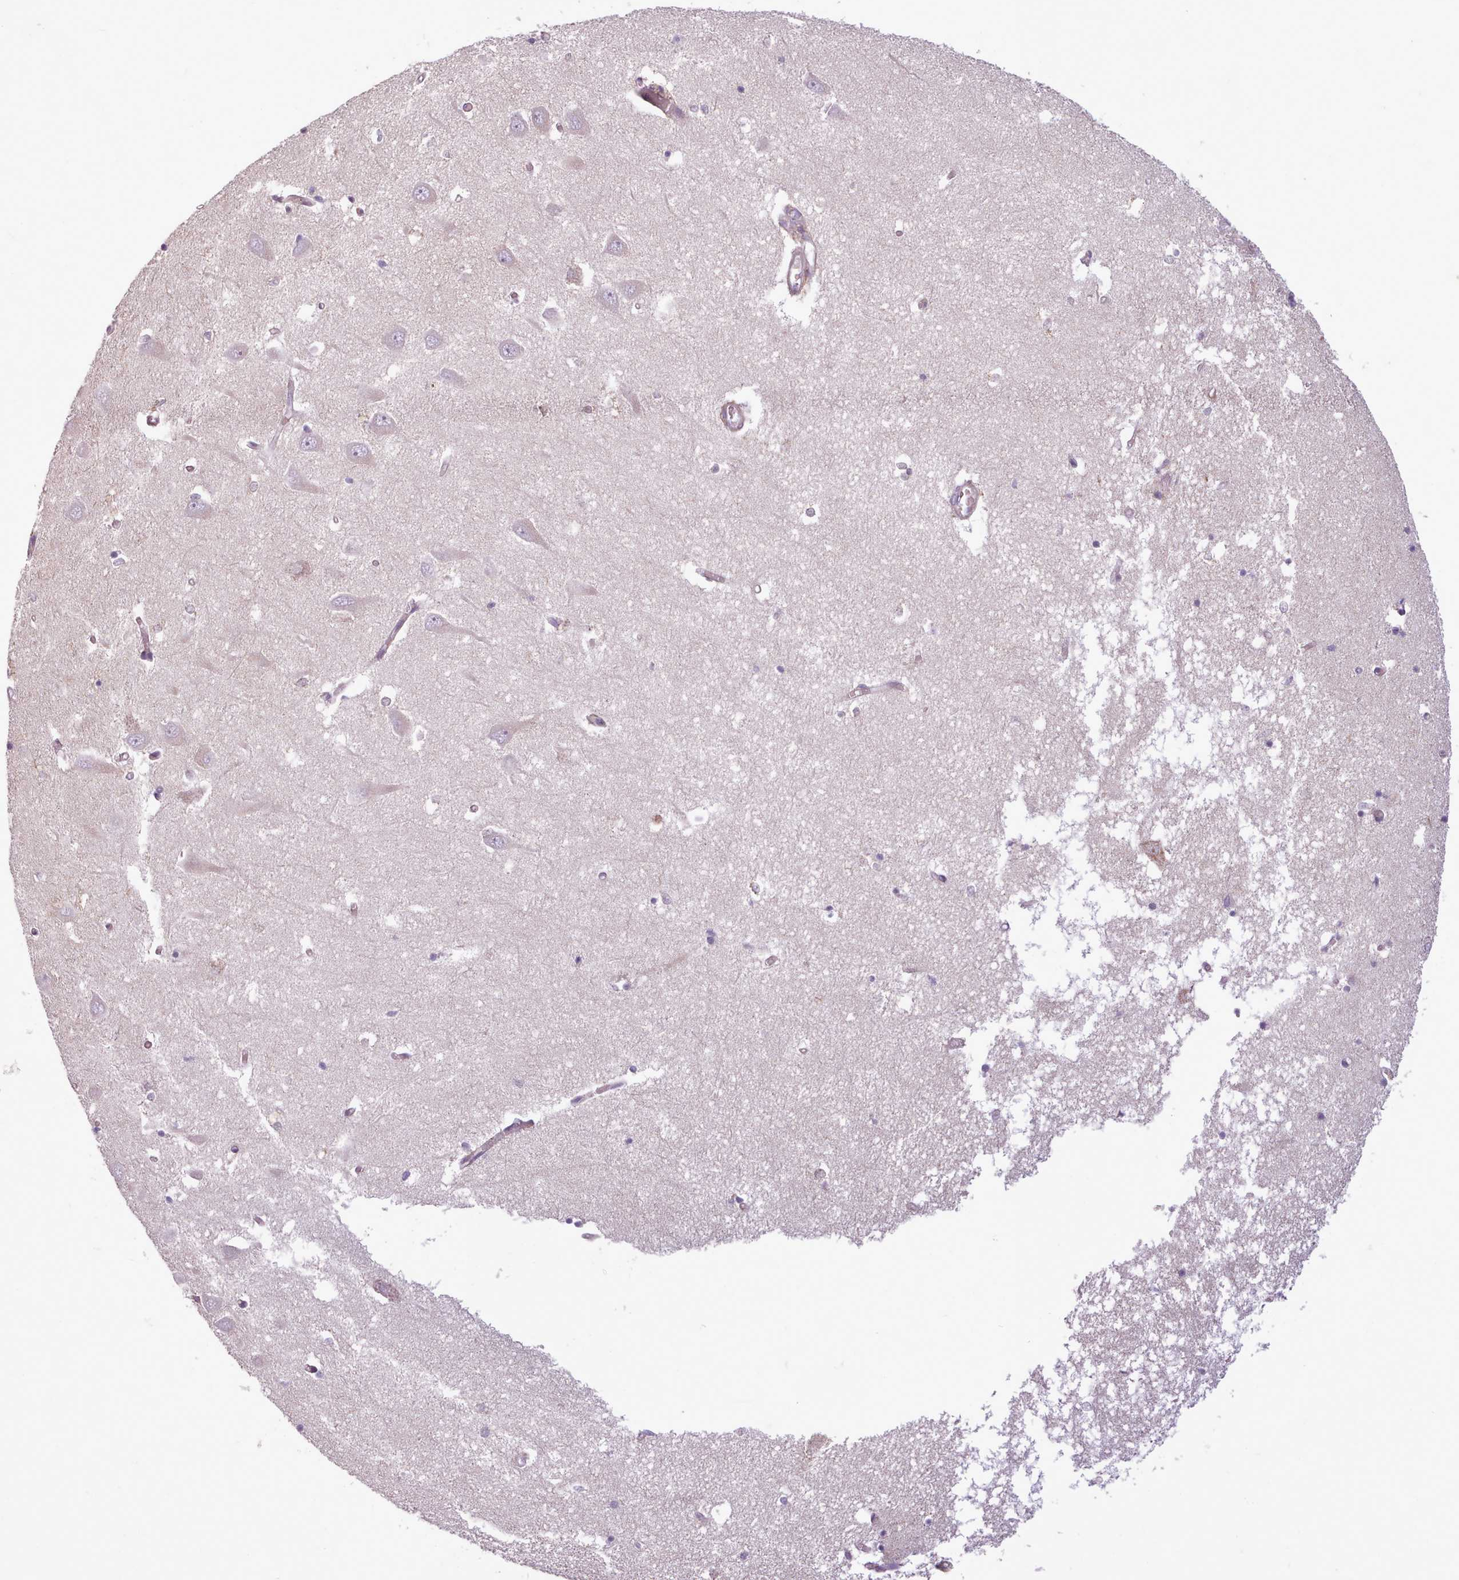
{"staining": {"intensity": "negative", "quantity": "none", "location": "none"}, "tissue": "hippocampus", "cell_type": "Glial cells", "image_type": "normal", "snomed": [{"axis": "morphology", "description": "Normal tissue, NOS"}, {"axis": "topography", "description": "Hippocampus"}], "caption": "This is an IHC photomicrograph of normal human hippocampus. There is no positivity in glial cells.", "gene": "AVL9", "patient": {"sex": "male", "age": 70}}